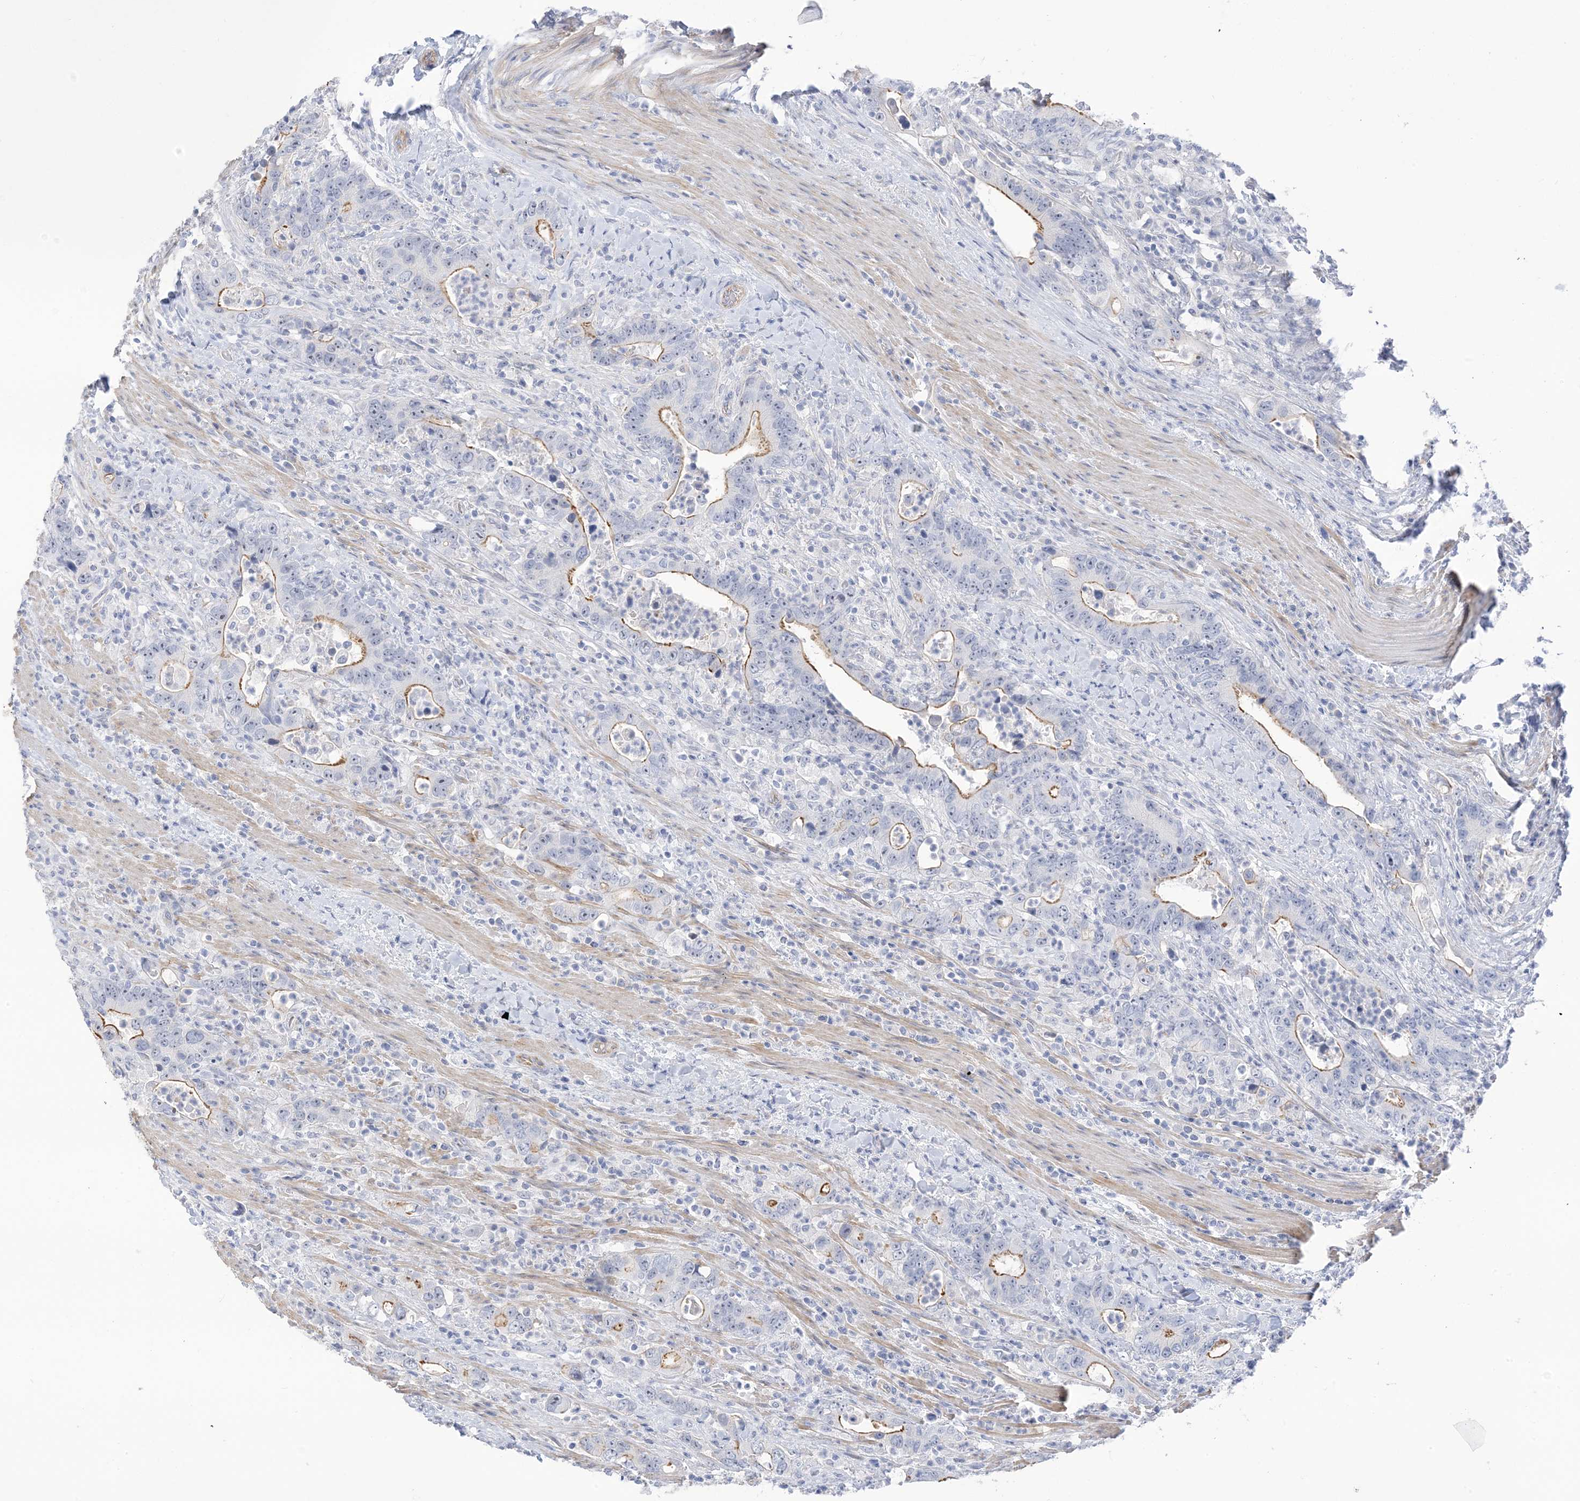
{"staining": {"intensity": "moderate", "quantity": "<25%", "location": "cytoplasmic/membranous"}, "tissue": "colorectal cancer", "cell_type": "Tumor cells", "image_type": "cancer", "snomed": [{"axis": "morphology", "description": "Adenocarcinoma, NOS"}, {"axis": "topography", "description": "Colon"}], "caption": "High-magnification brightfield microscopy of colorectal cancer stained with DAB (3,3'-diaminobenzidine) (brown) and counterstained with hematoxylin (blue). tumor cells exhibit moderate cytoplasmic/membranous positivity is appreciated in about<25% of cells.", "gene": "IL36B", "patient": {"sex": "female", "age": 75}}